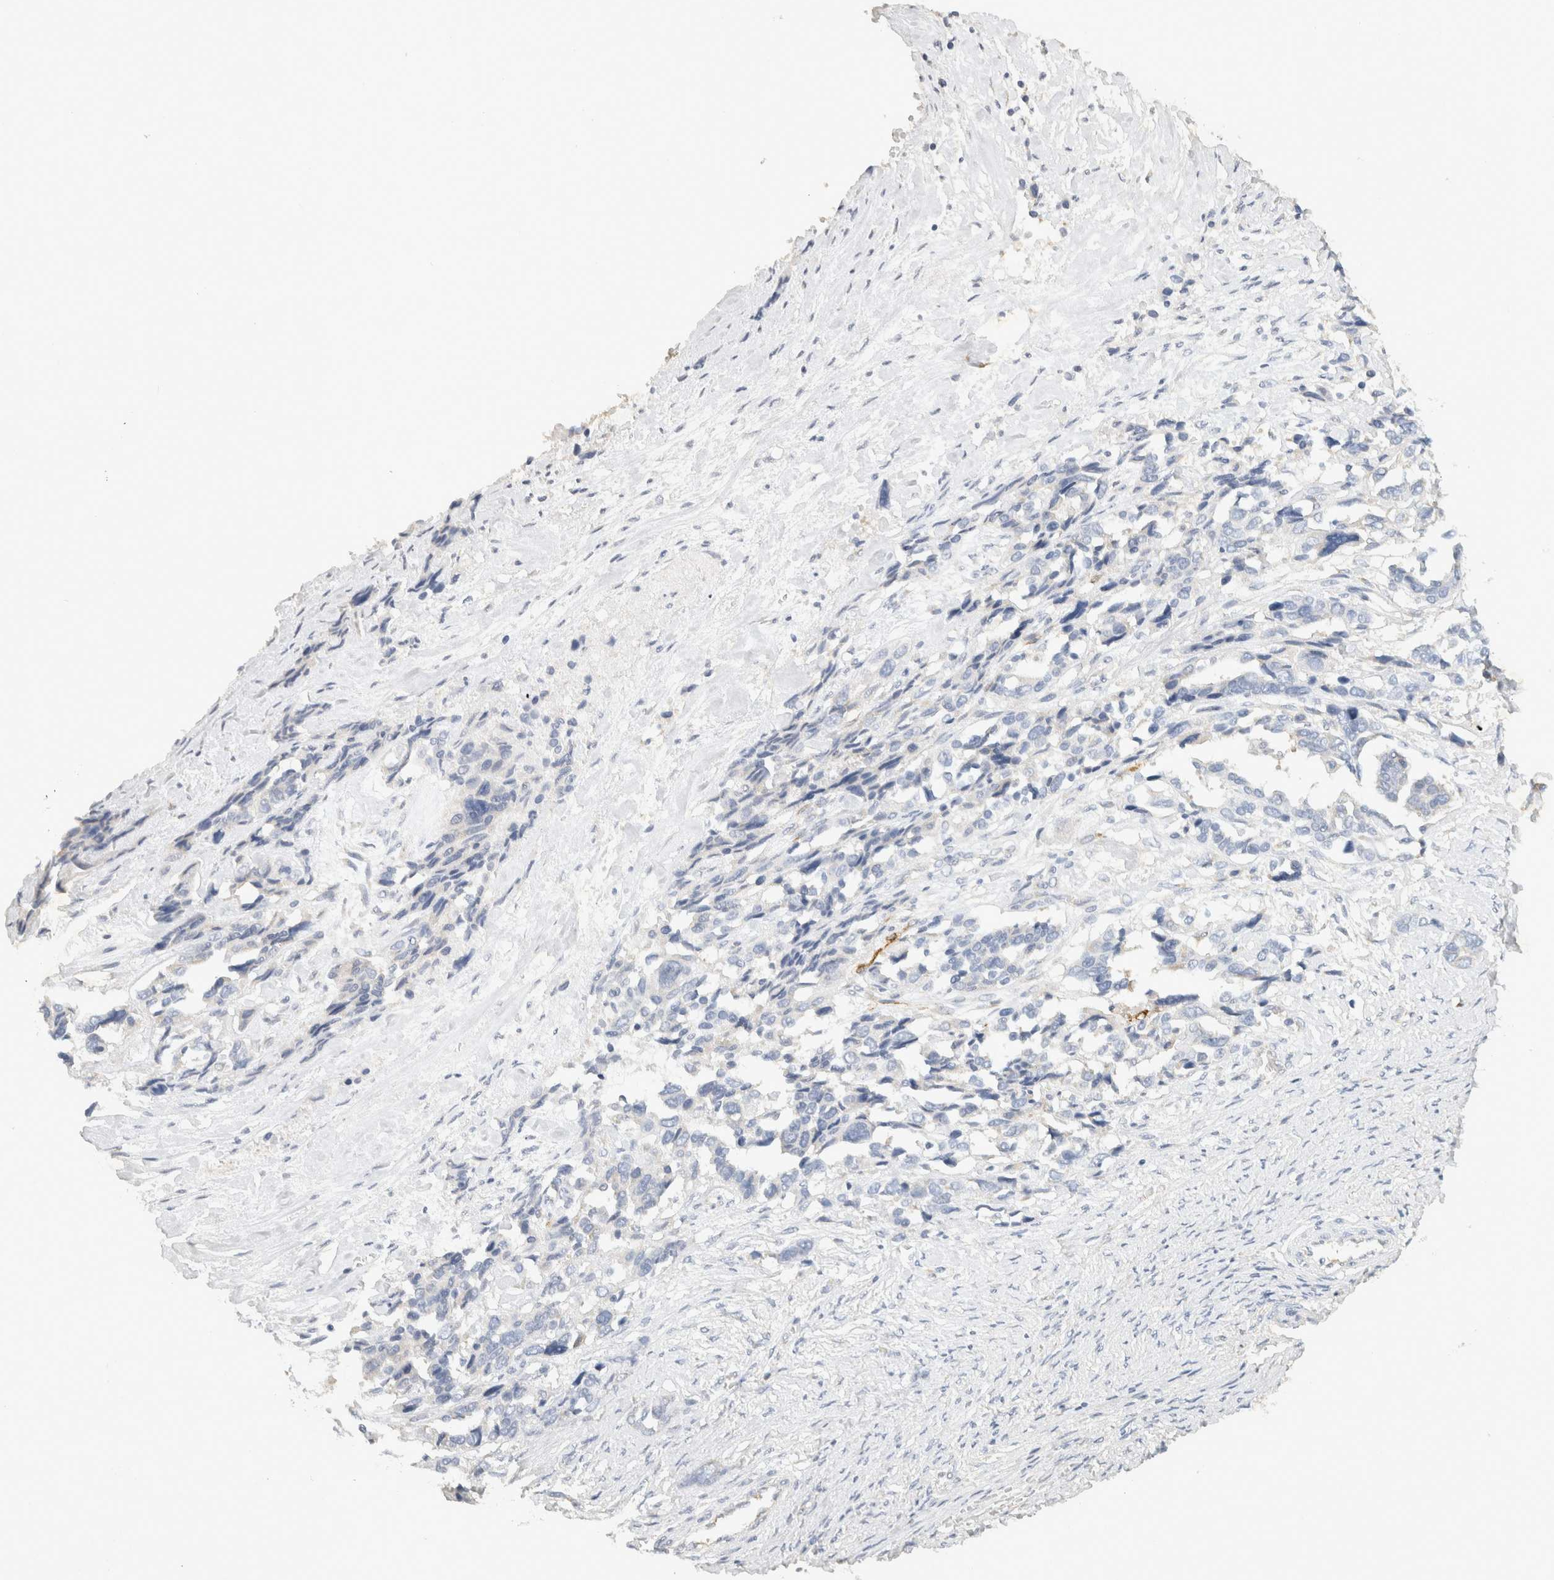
{"staining": {"intensity": "negative", "quantity": "none", "location": "none"}, "tissue": "ovarian cancer", "cell_type": "Tumor cells", "image_type": "cancer", "snomed": [{"axis": "morphology", "description": "Cystadenocarcinoma, serous, NOS"}, {"axis": "topography", "description": "Ovary"}], "caption": "Image shows no significant protein positivity in tumor cells of ovarian cancer (serous cystadenocarcinoma).", "gene": "NEFM", "patient": {"sex": "female", "age": 44}}